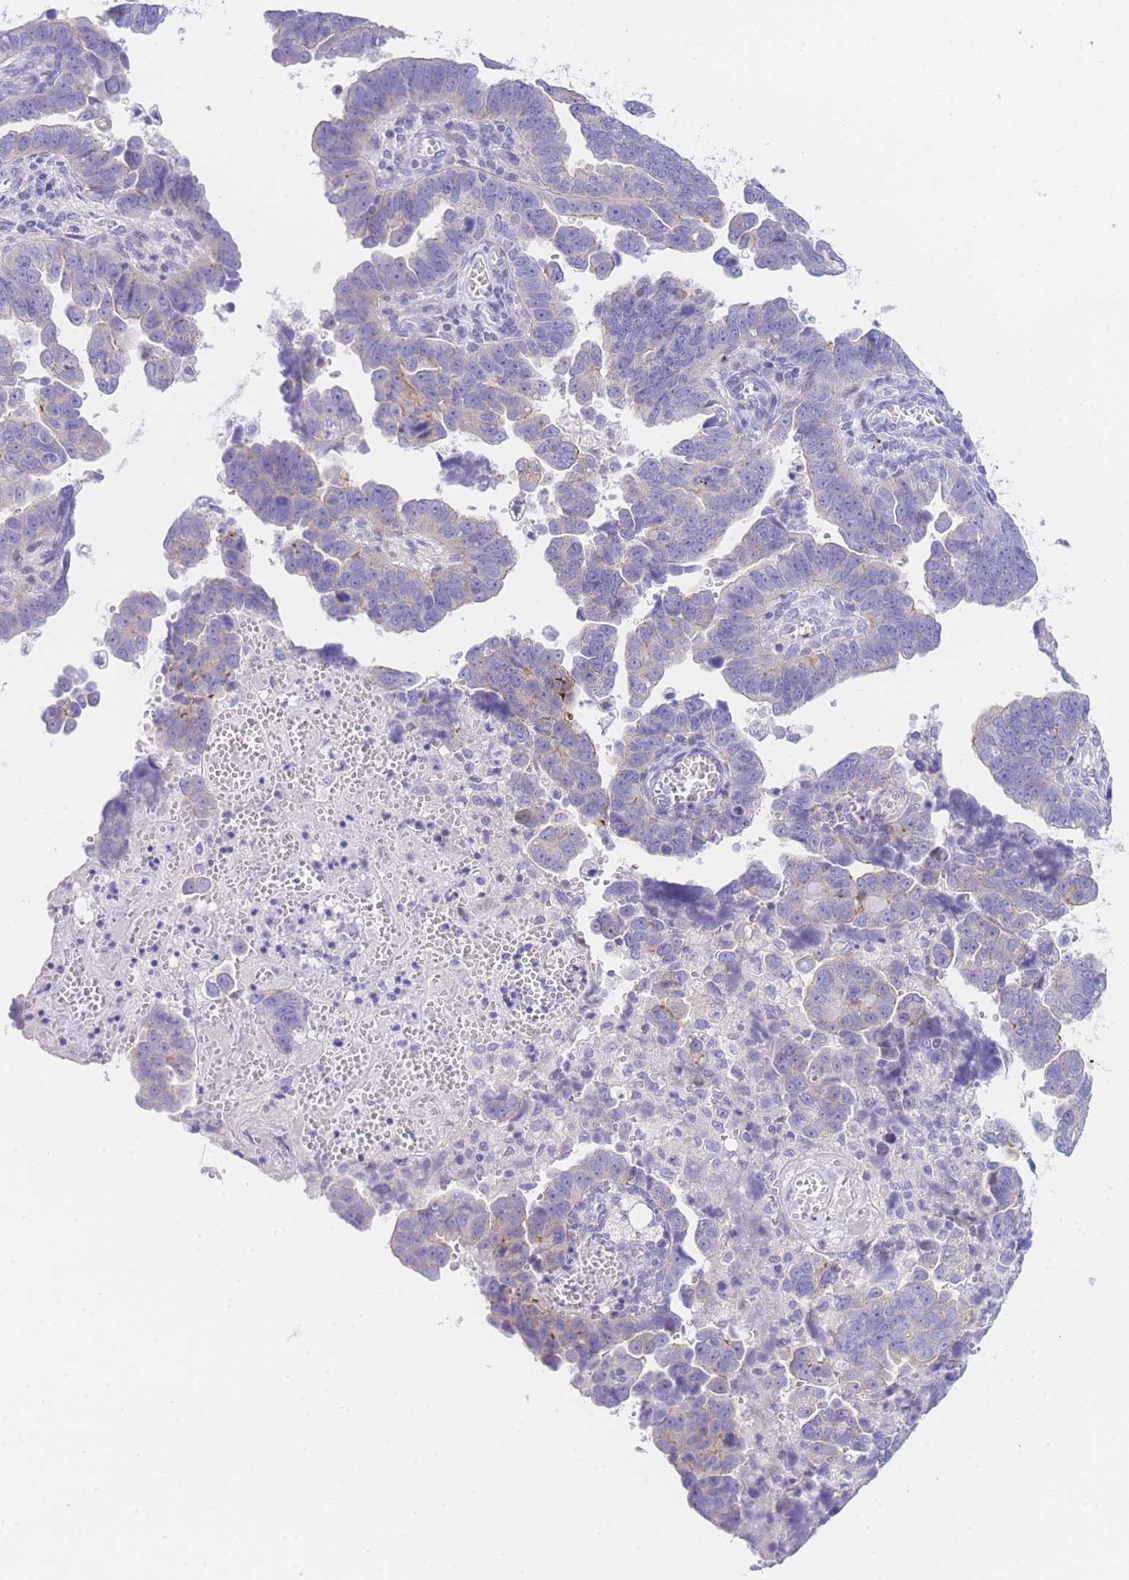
{"staining": {"intensity": "negative", "quantity": "none", "location": "none"}, "tissue": "endometrial cancer", "cell_type": "Tumor cells", "image_type": "cancer", "snomed": [{"axis": "morphology", "description": "Adenocarcinoma, NOS"}, {"axis": "topography", "description": "Endometrium"}], "caption": "Endometrial cancer (adenocarcinoma) was stained to show a protein in brown. There is no significant expression in tumor cells. (Brightfield microscopy of DAB immunohistochemistry (IHC) at high magnification).", "gene": "TIFAB", "patient": {"sex": "female", "age": 75}}